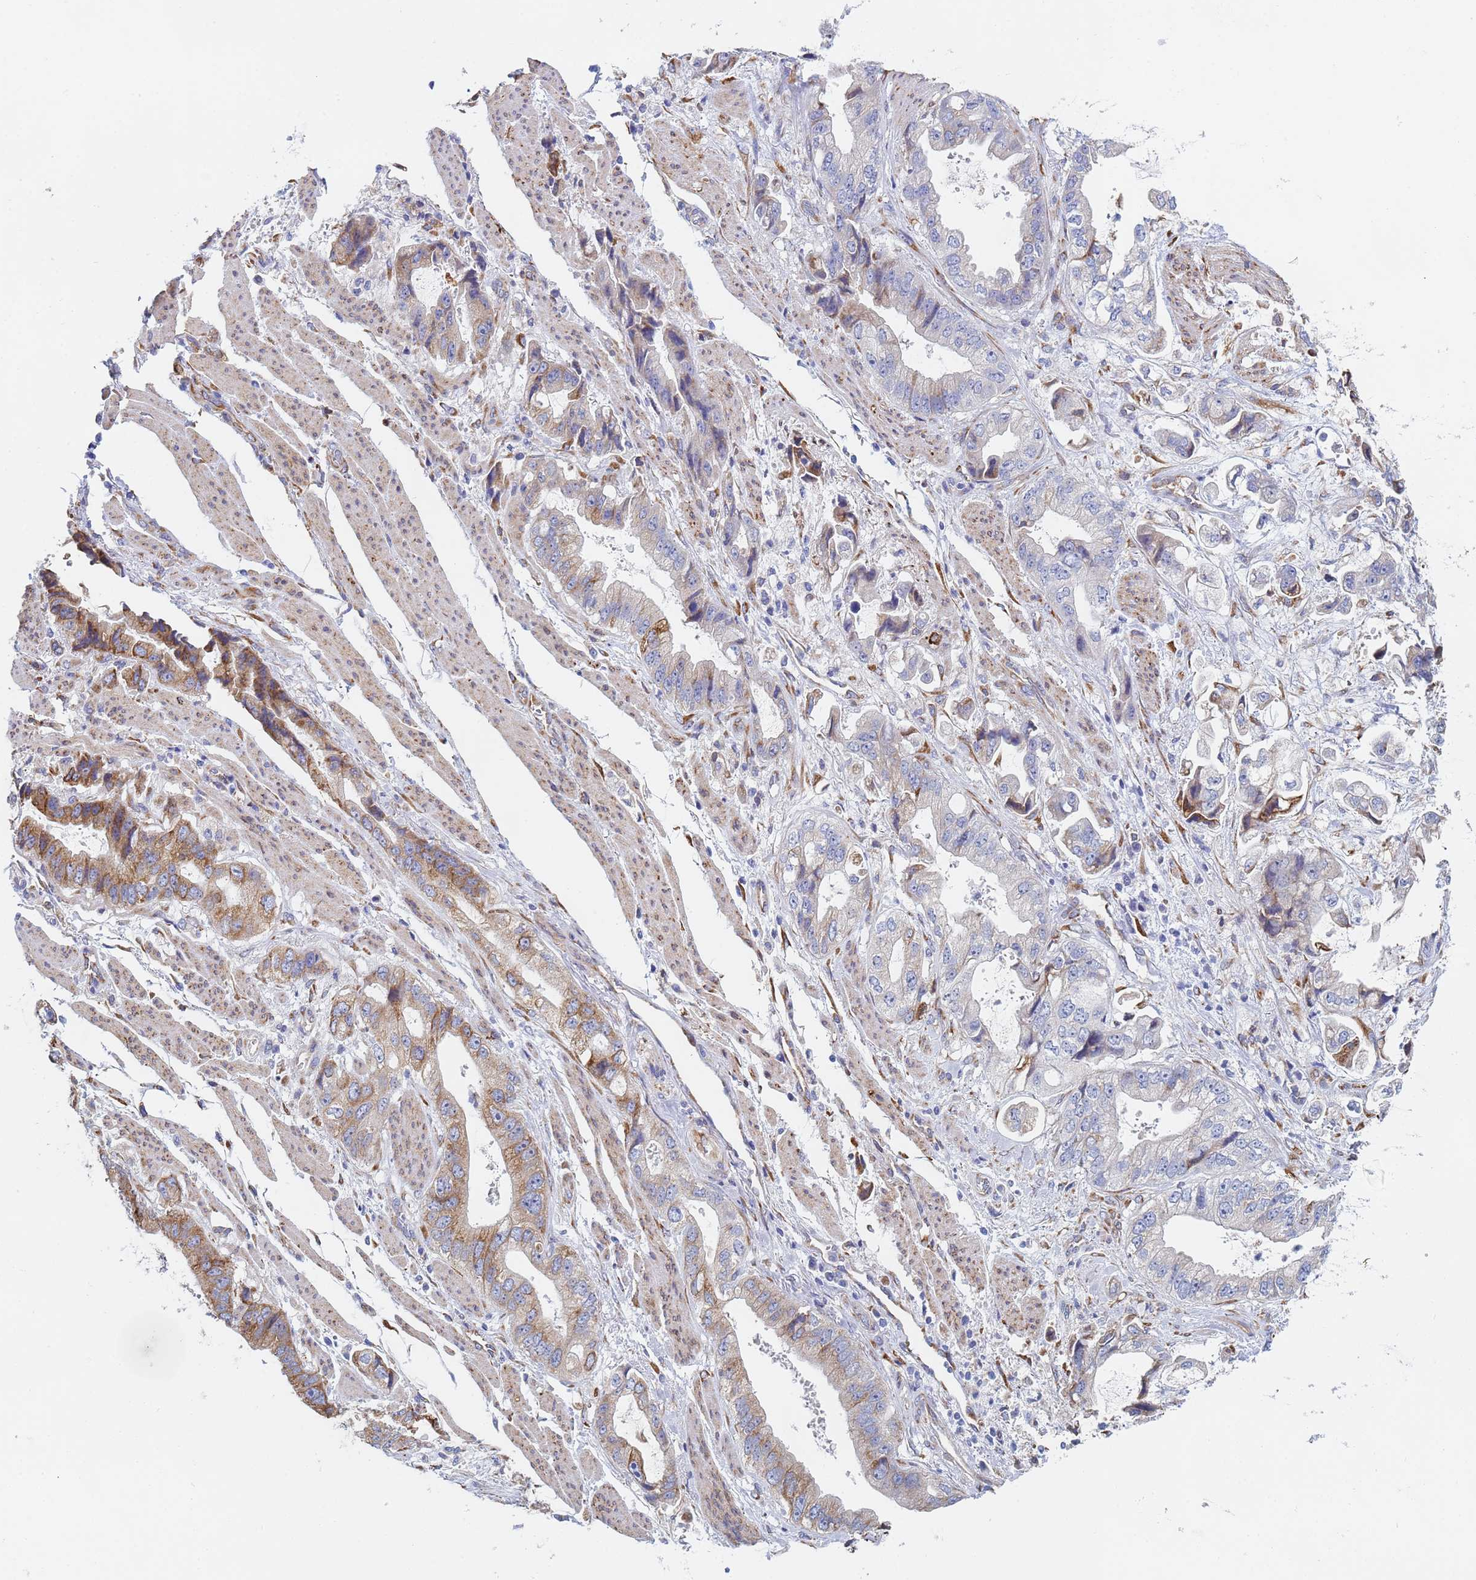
{"staining": {"intensity": "moderate", "quantity": "<25%", "location": "cytoplasmic/membranous"}, "tissue": "stomach cancer", "cell_type": "Tumor cells", "image_type": "cancer", "snomed": [{"axis": "morphology", "description": "Adenocarcinoma, NOS"}, {"axis": "topography", "description": "Stomach"}], "caption": "High-power microscopy captured an immunohistochemistry histopathology image of stomach adenocarcinoma, revealing moderate cytoplasmic/membranous positivity in about <25% of tumor cells. The protein is stained brown, and the nuclei are stained in blue (DAB IHC with brightfield microscopy, high magnification).", "gene": "GDAP2", "patient": {"sex": "male", "age": 62}}